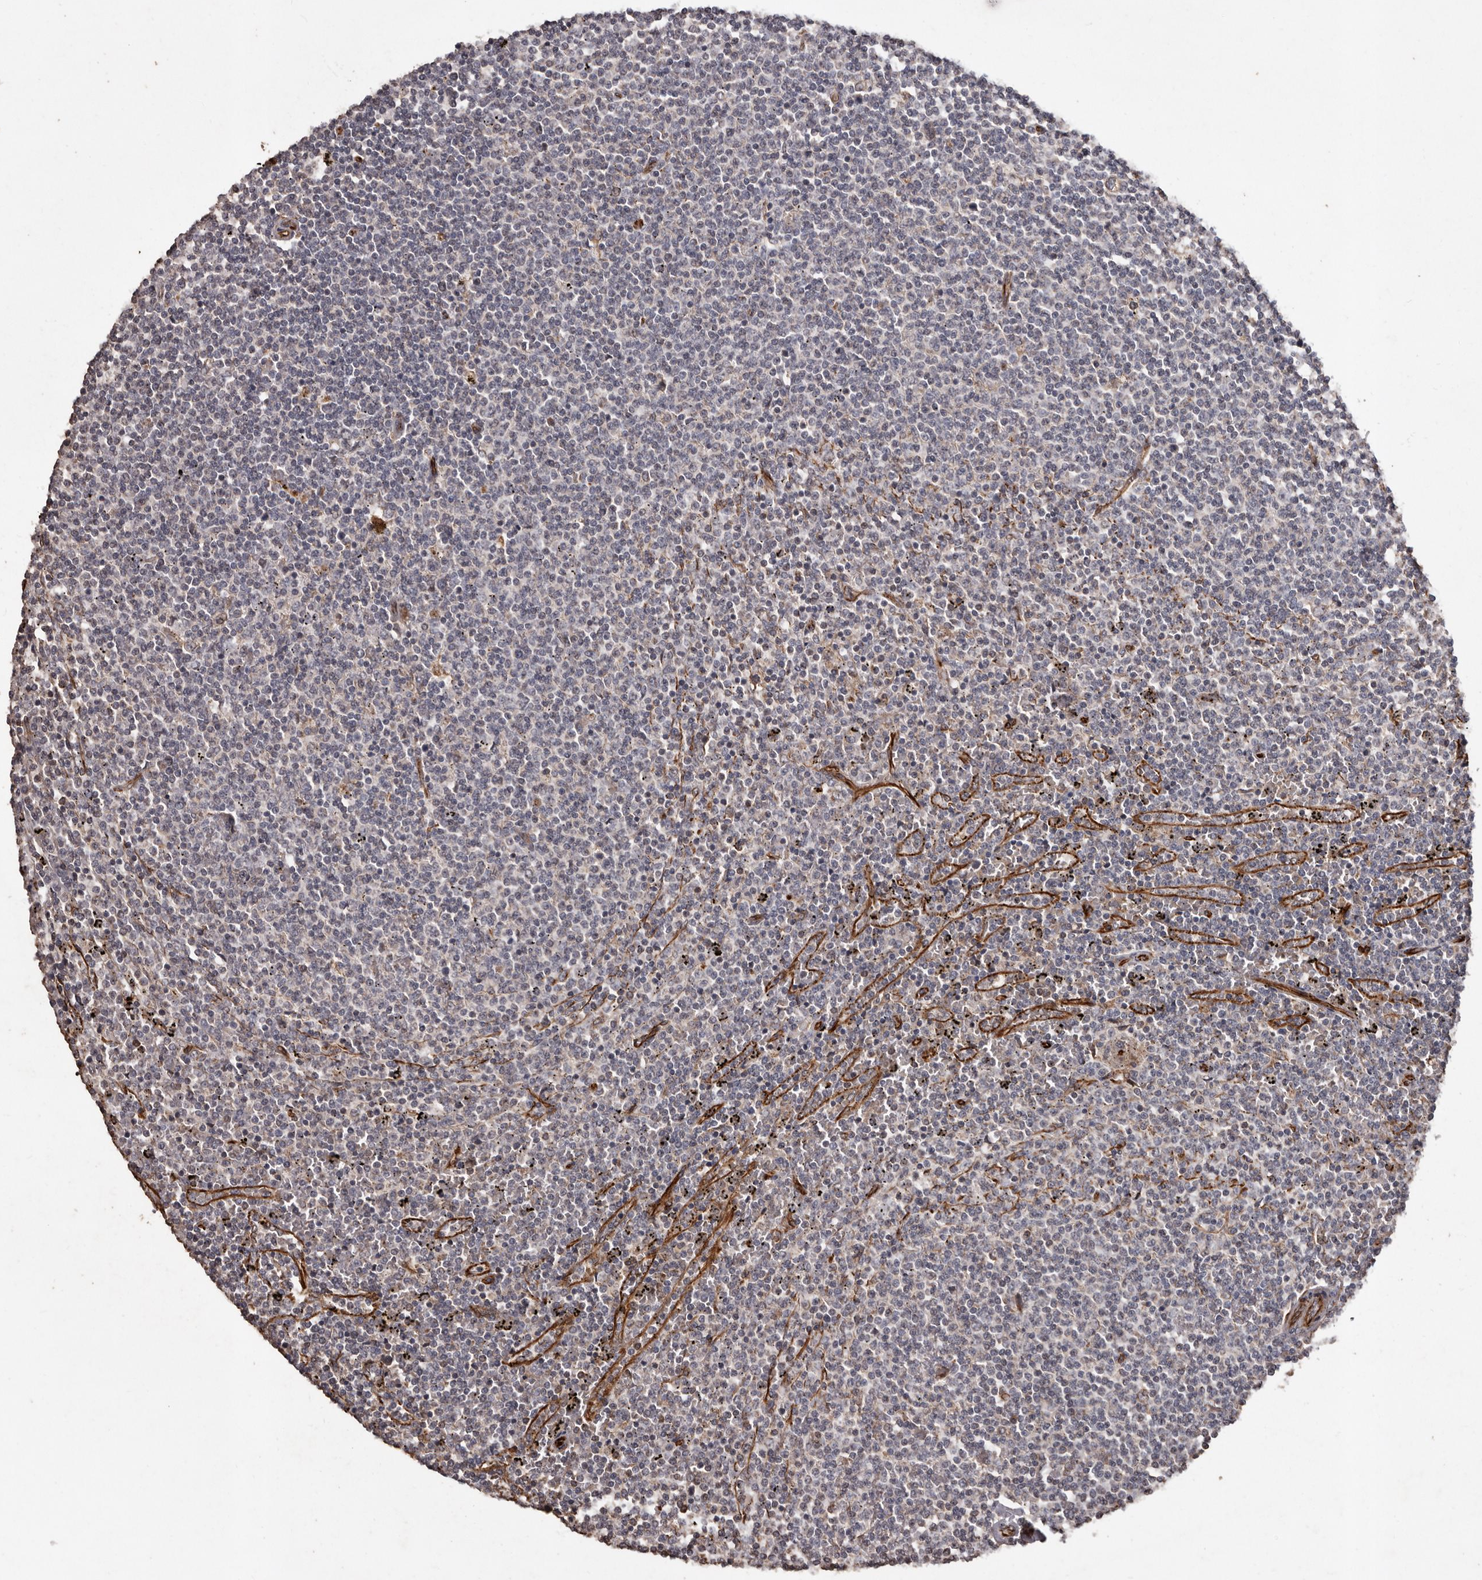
{"staining": {"intensity": "negative", "quantity": "none", "location": "none"}, "tissue": "lymphoma", "cell_type": "Tumor cells", "image_type": "cancer", "snomed": [{"axis": "morphology", "description": "Malignant lymphoma, non-Hodgkin's type, Low grade"}, {"axis": "topography", "description": "Spleen"}], "caption": "High magnification brightfield microscopy of low-grade malignant lymphoma, non-Hodgkin's type stained with DAB (brown) and counterstained with hematoxylin (blue): tumor cells show no significant staining.", "gene": "BRAT1", "patient": {"sex": "female", "age": 50}}